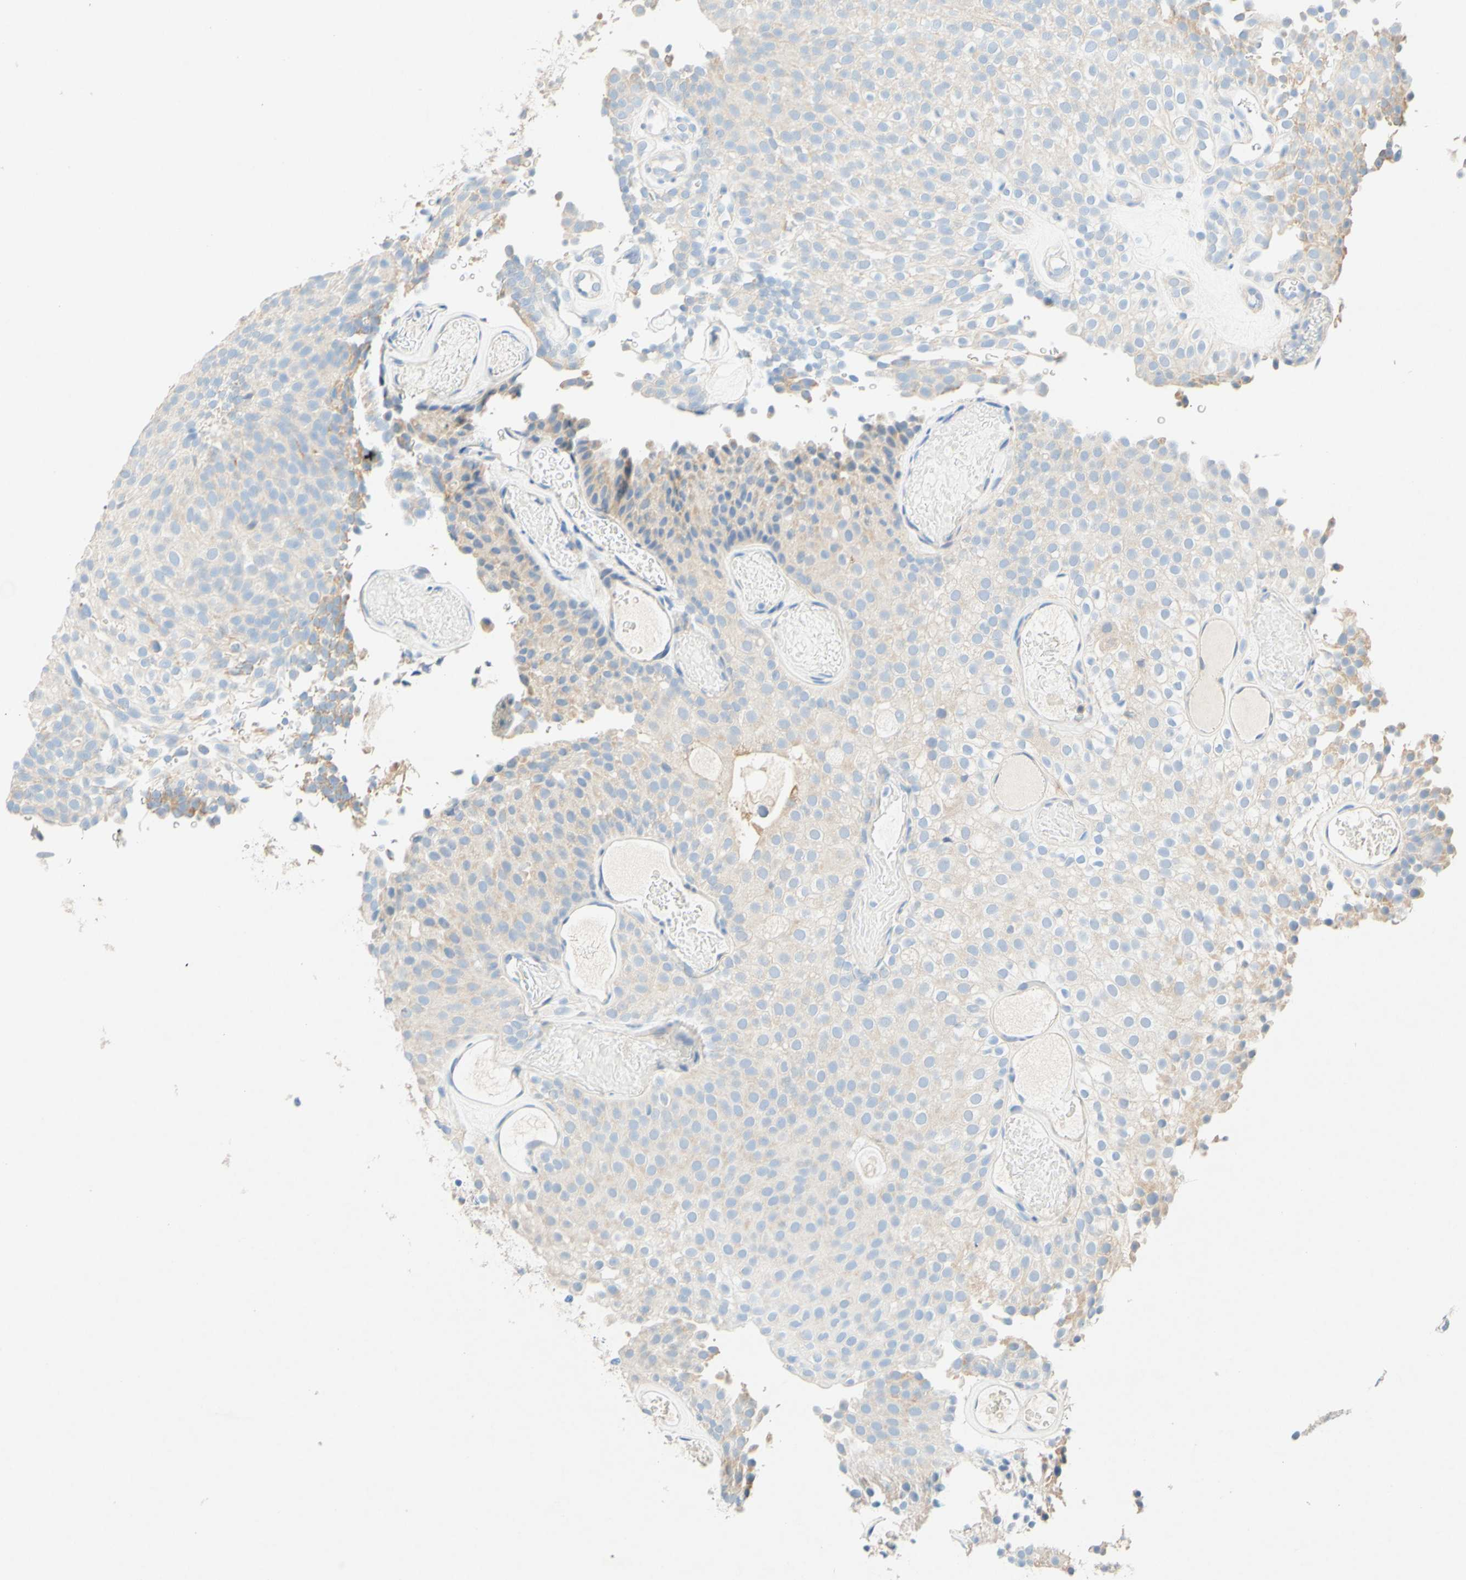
{"staining": {"intensity": "weak", "quantity": "25%-75%", "location": "cytoplasmic/membranous"}, "tissue": "urothelial cancer", "cell_type": "Tumor cells", "image_type": "cancer", "snomed": [{"axis": "morphology", "description": "Urothelial carcinoma, Low grade"}, {"axis": "topography", "description": "Urinary bladder"}], "caption": "Brown immunohistochemical staining in urothelial cancer shows weak cytoplasmic/membranous staining in approximately 25%-75% of tumor cells.", "gene": "SLC46A1", "patient": {"sex": "male", "age": 78}}